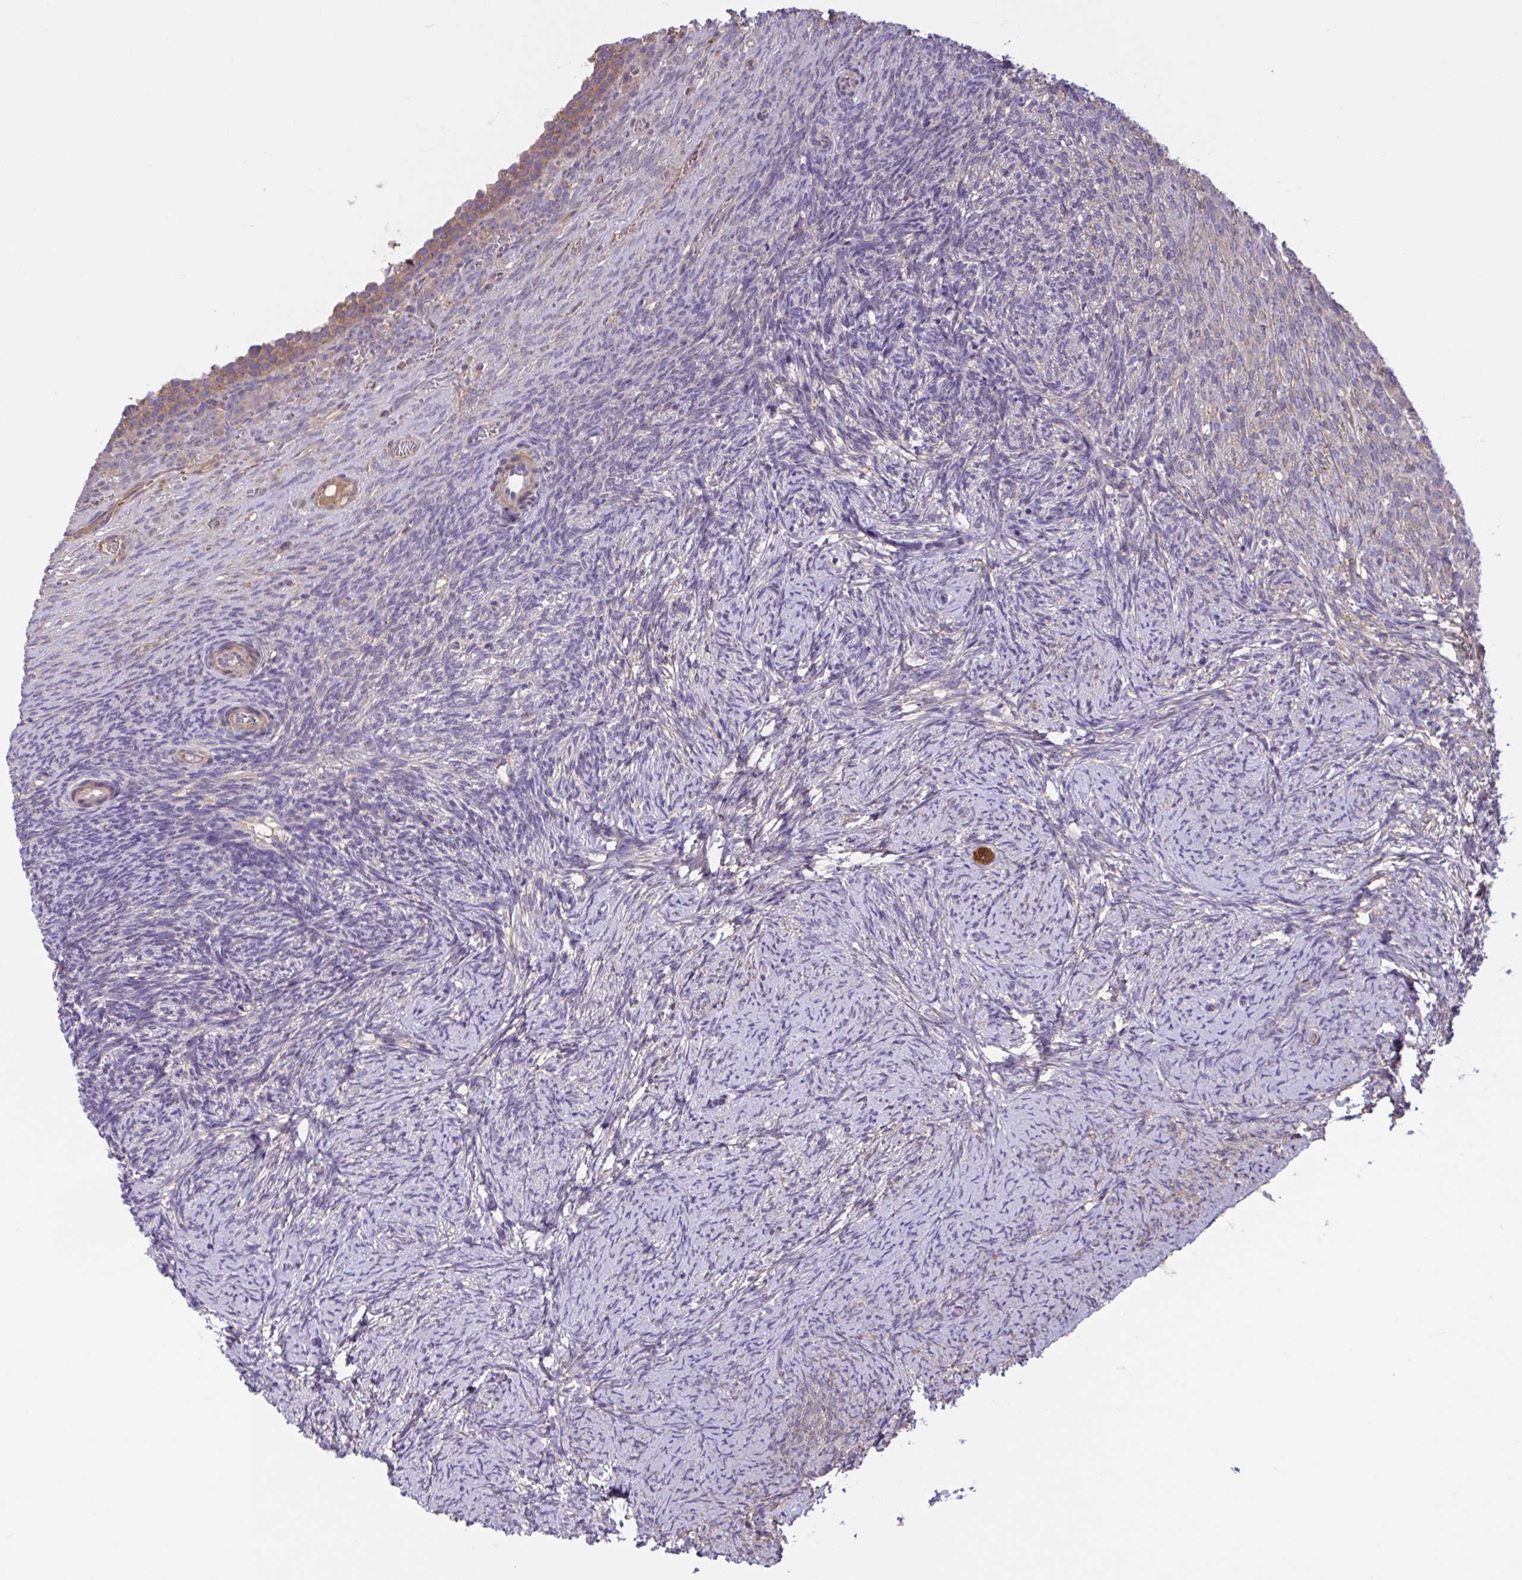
{"staining": {"intensity": "negative", "quantity": "none", "location": "none"}, "tissue": "ovary", "cell_type": "Ovarian stroma cells", "image_type": "normal", "snomed": [{"axis": "morphology", "description": "Normal tissue, NOS"}, {"axis": "topography", "description": "Ovary"}], "caption": "Immunohistochemistry (IHC) micrograph of benign ovary: ovary stained with DAB (3,3'-diaminobenzidine) demonstrates no significant protein expression in ovarian stroma cells. (DAB (3,3'-diaminobenzidine) IHC, high magnification).", "gene": "WNT9B", "patient": {"sex": "female", "age": 34}}